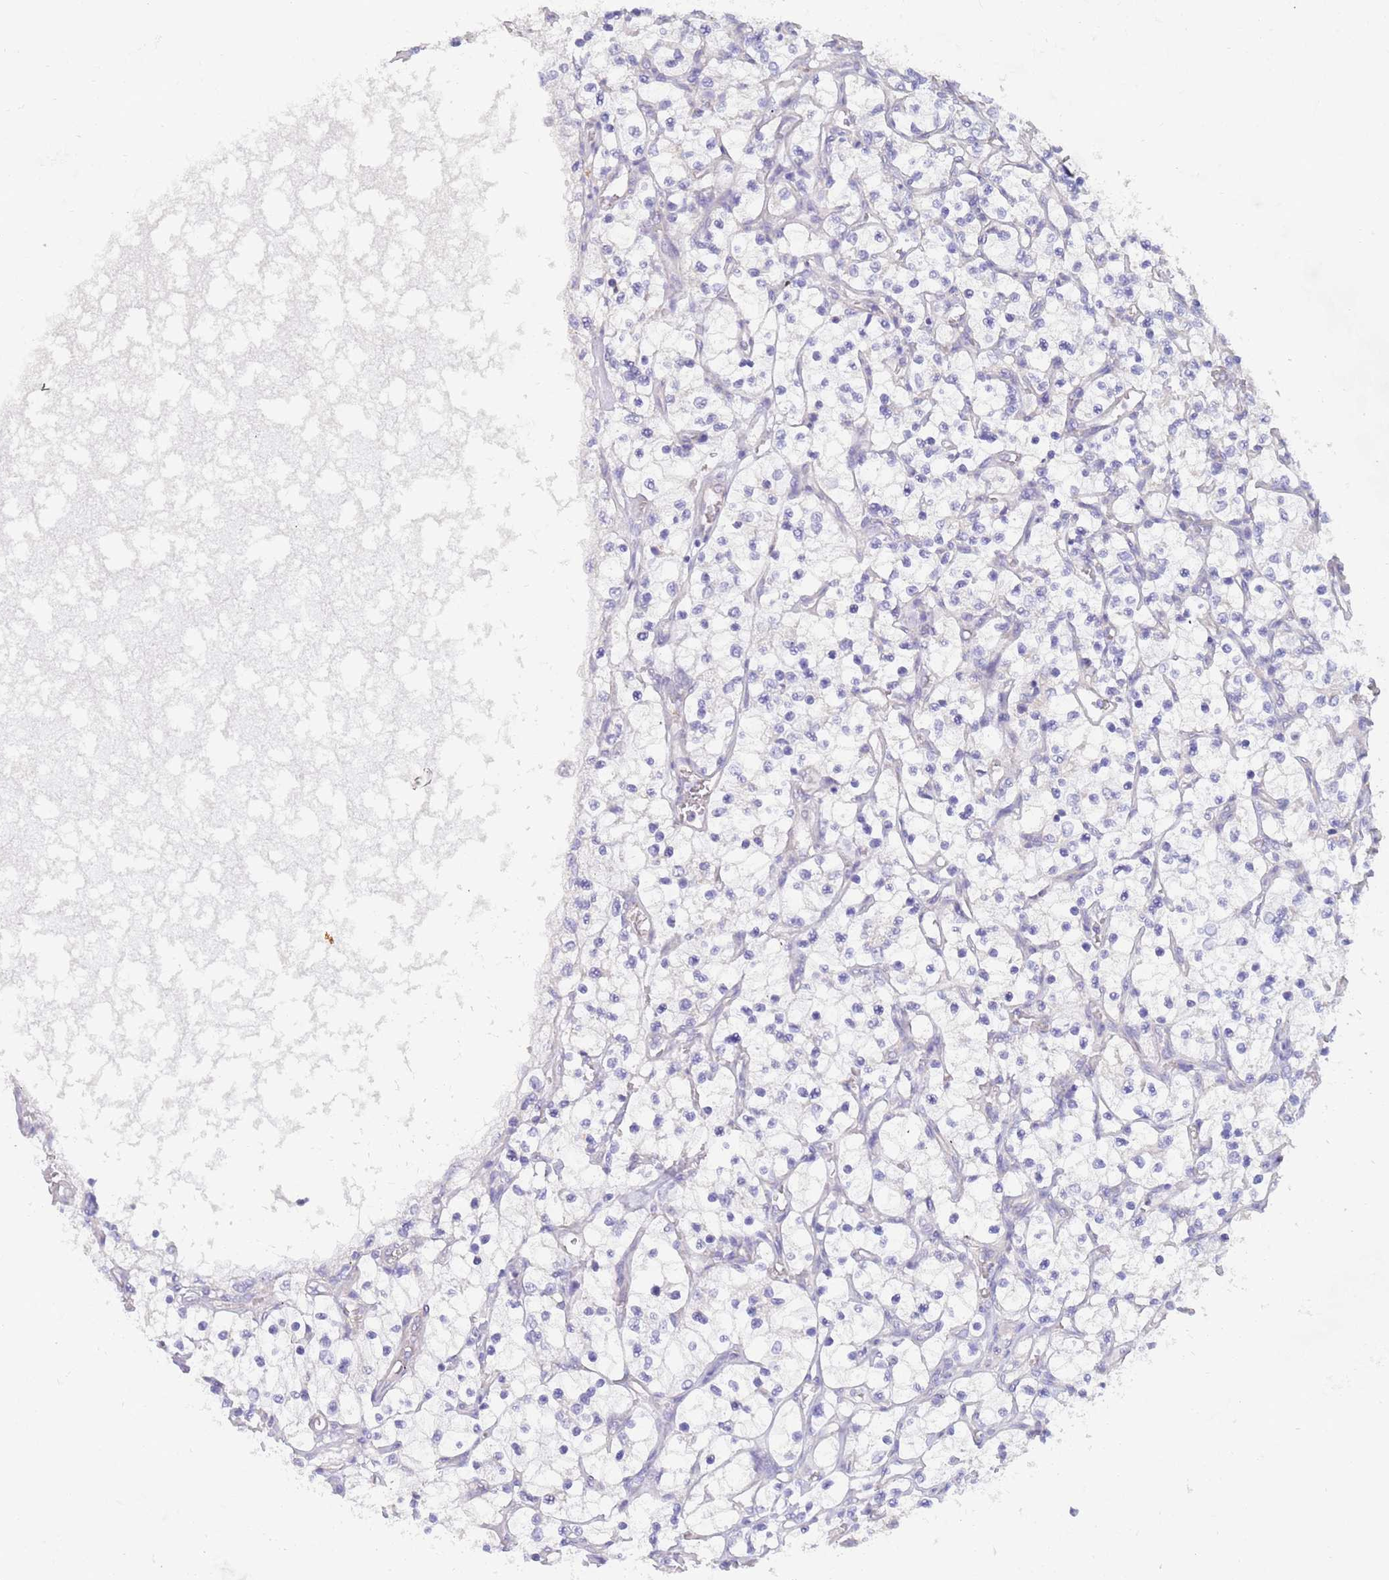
{"staining": {"intensity": "negative", "quantity": "none", "location": "none"}, "tissue": "renal cancer", "cell_type": "Tumor cells", "image_type": "cancer", "snomed": [{"axis": "morphology", "description": "Adenocarcinoma, NOS"}, {"axis": "topography", "description": "Kidney"}], "caption": "The micrograph displays no staining of tumor cells in adenocarcinoma (renal).", "gene": "CCDC149", "patient": {"sex": "female", "age": 69}}